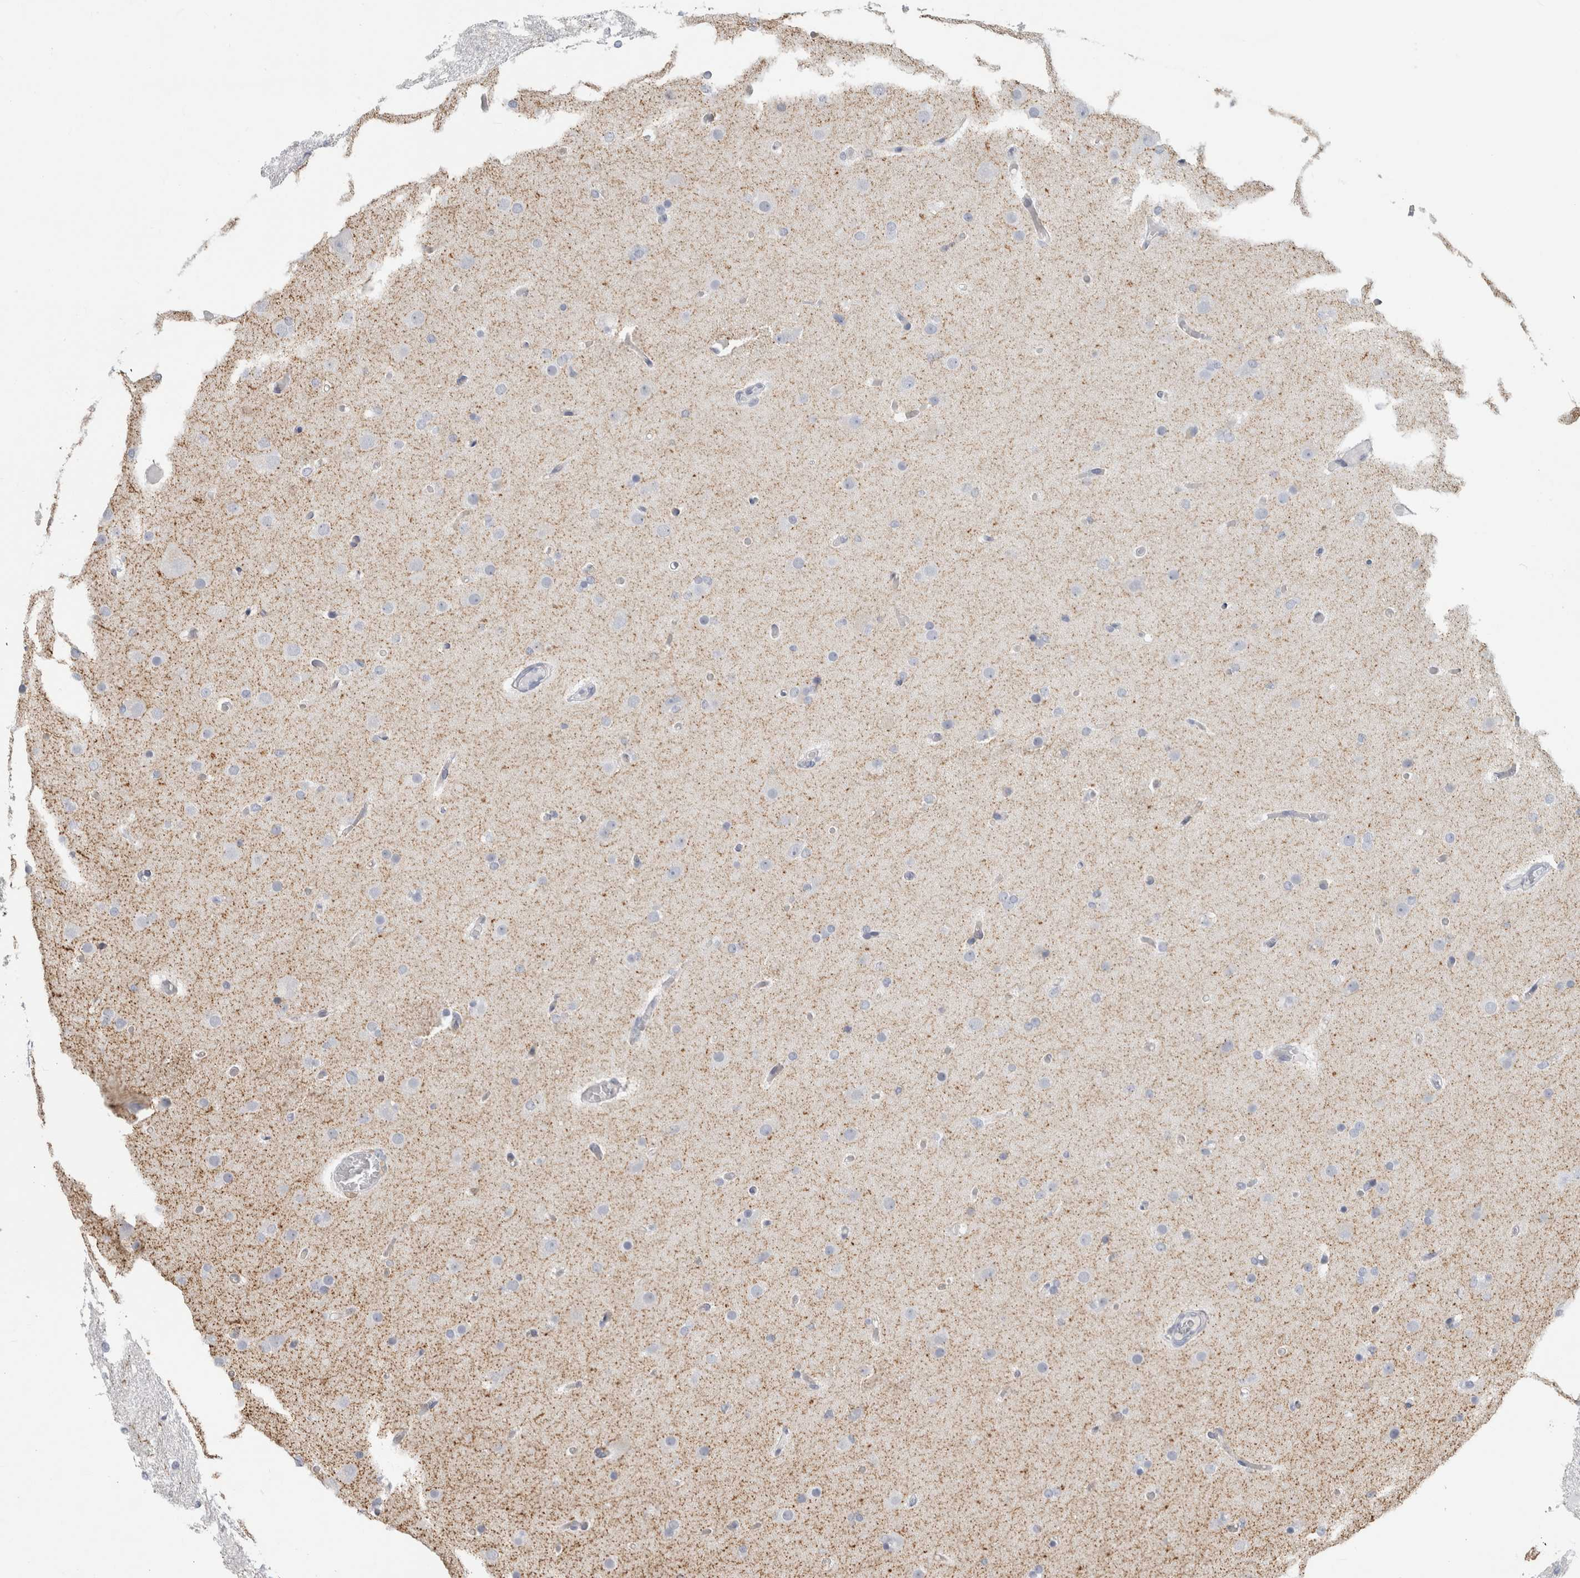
{"staining": {"intensity": "negative", "quantity": "none", "location": "none"}, "tissue": "glioma", "cell_type": "Tumor cells", "image_type": "cancer", "snomed": [{"axis": "morphology", "description": "Glioma, malignant, High grade"}, {"axis": "topography", "description": "Cerebral cortex"}], "caption": "An immunohistochemistry histopathology image of glioma is shown. There is no staining in tumor cells of glioma.", "gene": "SLC6A1", "patient": {"sex": "female", "age": 36}}